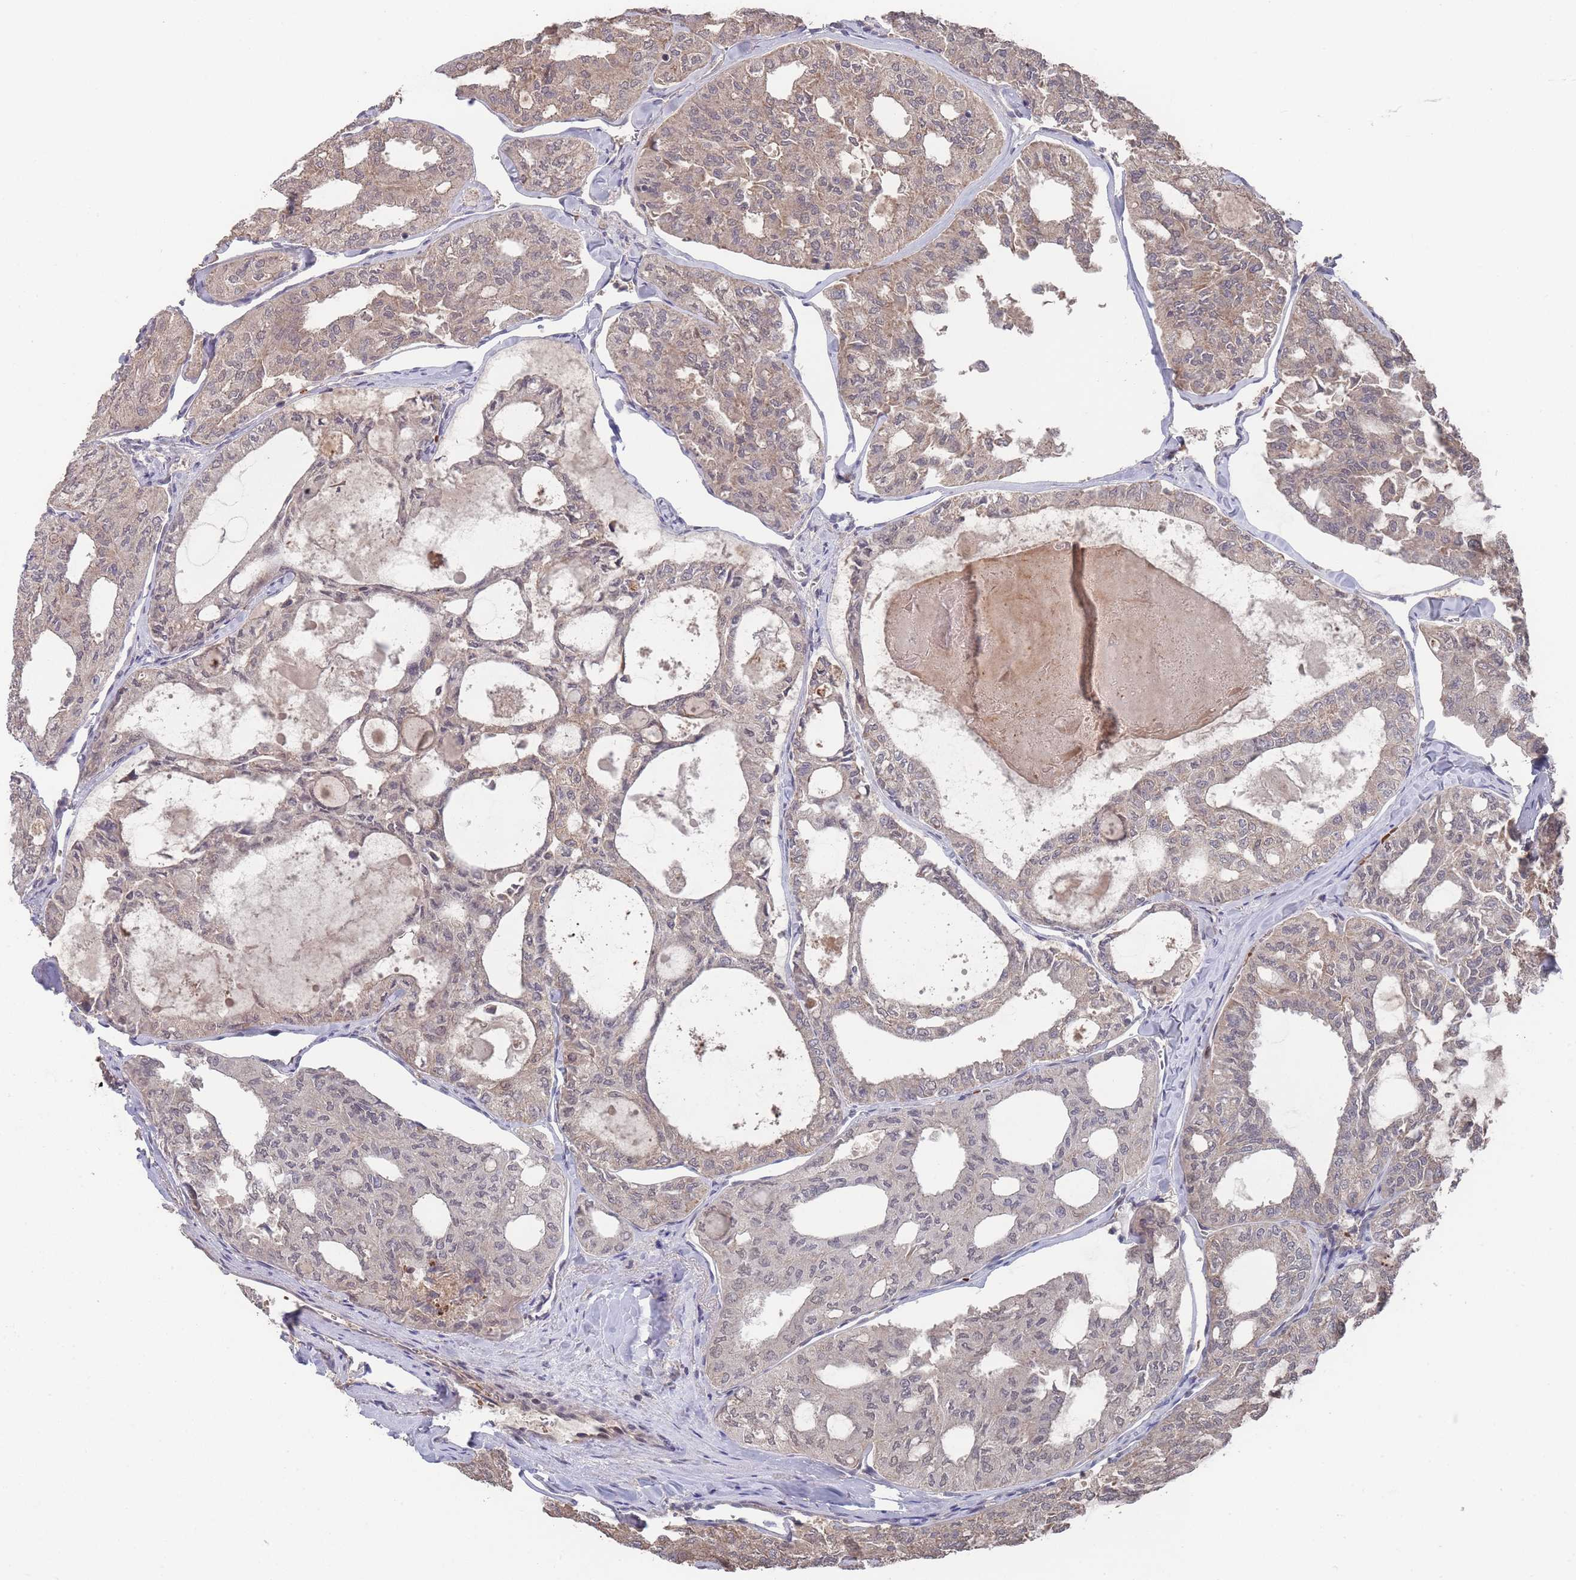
{"staining": {"intensity": "weak", "quantity": "<25%", "location": "cytoplasmic/membranous"}, "tissue": "thyroid cancer", "cell_type": "Tumor cells", "image_type": "cancer", "snomed": [{"axis": "morphology", "description": "Follicular adenoma carcinoma, NOS"}, {"axis": "topography", "description": "Thyroid gland"}], "caption": "Follicular adenoma carcinoma (thyroid) was stained to show a protein in brown. There is no significant positivity in tumor cells.", "gene": "SF3B1", "patient": {"sex": "male", "age": 75}}